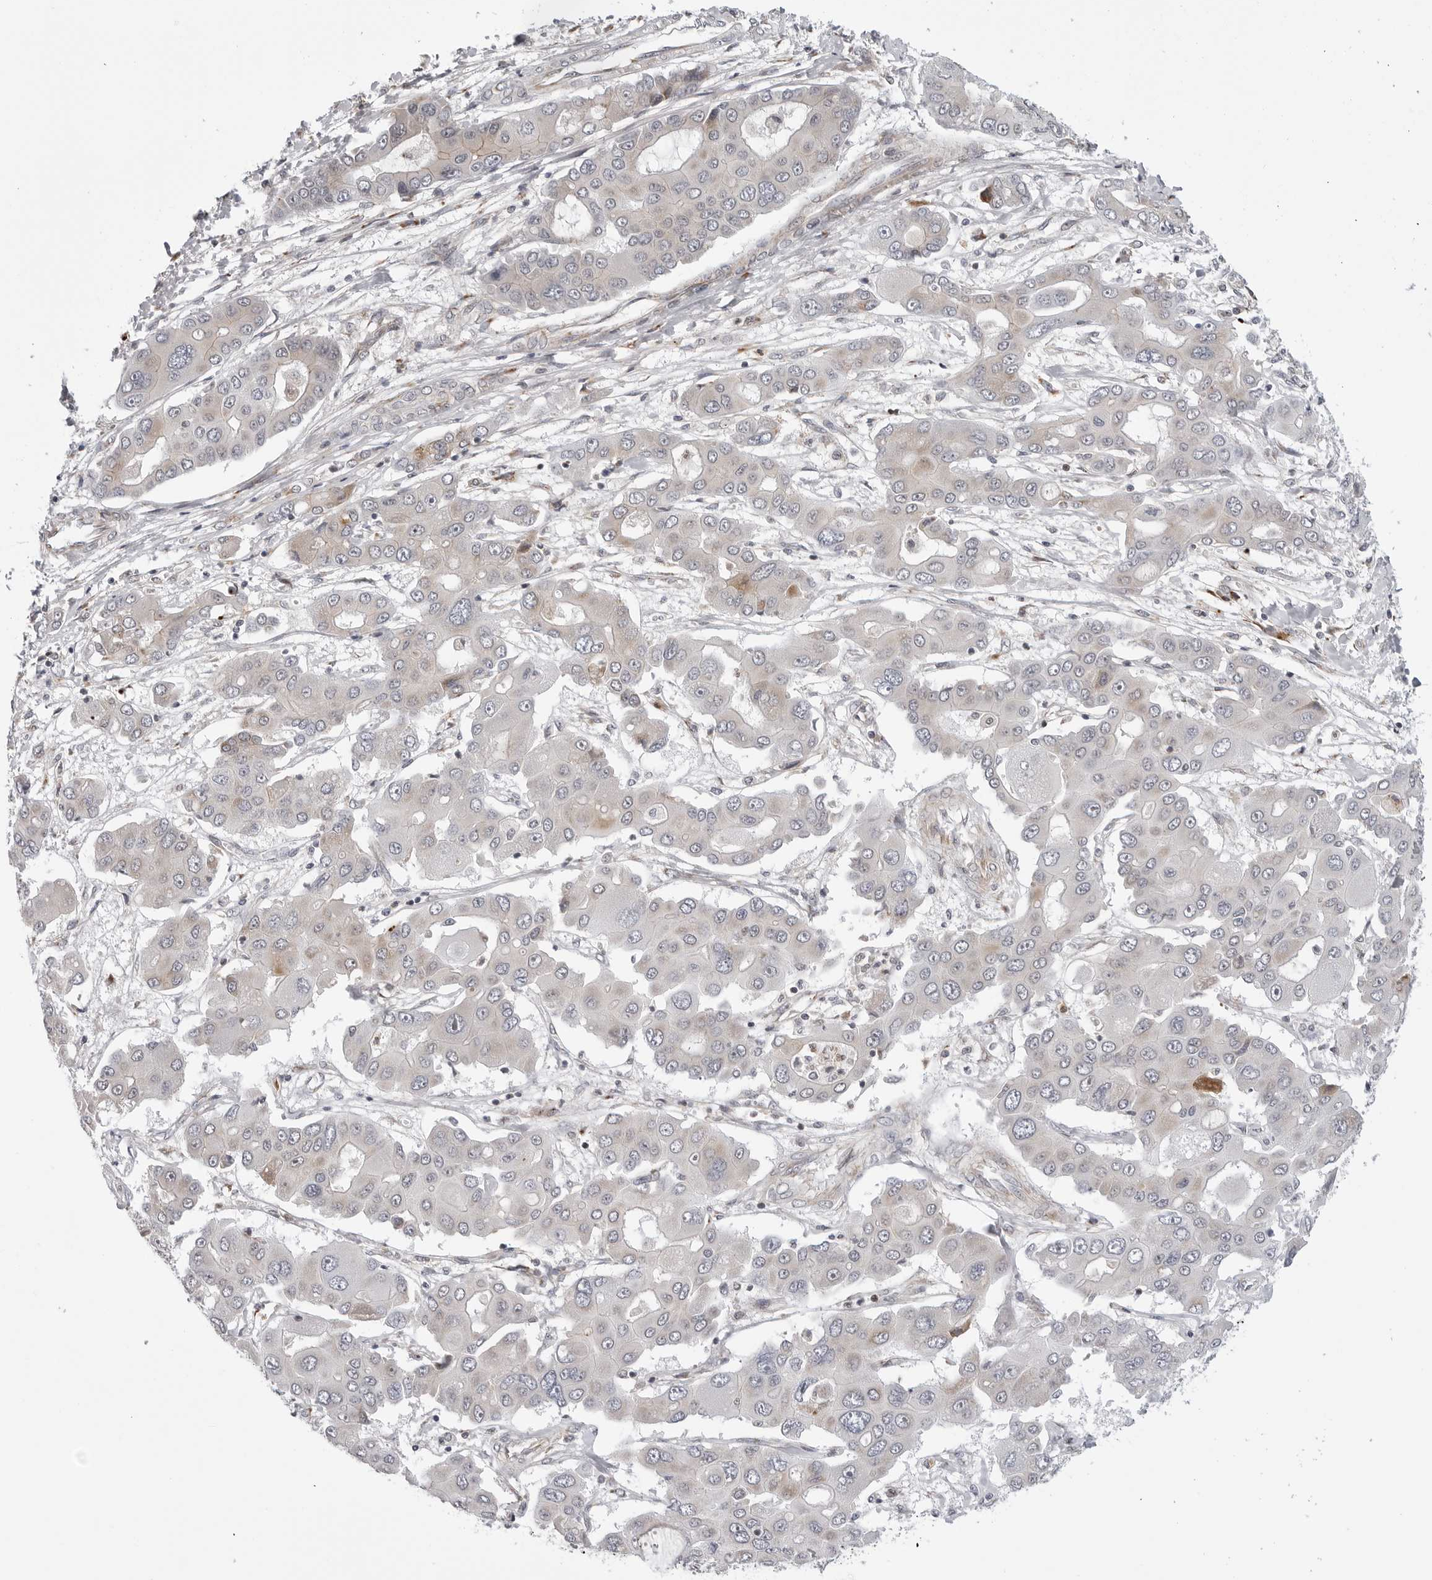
{"staining": {"intensity": "weak", "quantity": "<25%", "location": "cytoplasmic/membranous"}, "tissue": "liver cancer", "cell_type": "Tumor cells", "image_type": "cancer", "snomed": [{"axis": "morphology", "description": "Cholangiocarcinoma"}, {"axis": "topography", "description": "Liver"}], "caption": "This histopathology image is of liver cancer (cholangiocarcinoma) stained with immunohistochemistry (IHC) to label a protein in brown with the nuclei are counter-stained blue. There is no positivity in tumor cells.", "gene": "CDK20", "patient": {"sex": "male", "age": 67}}